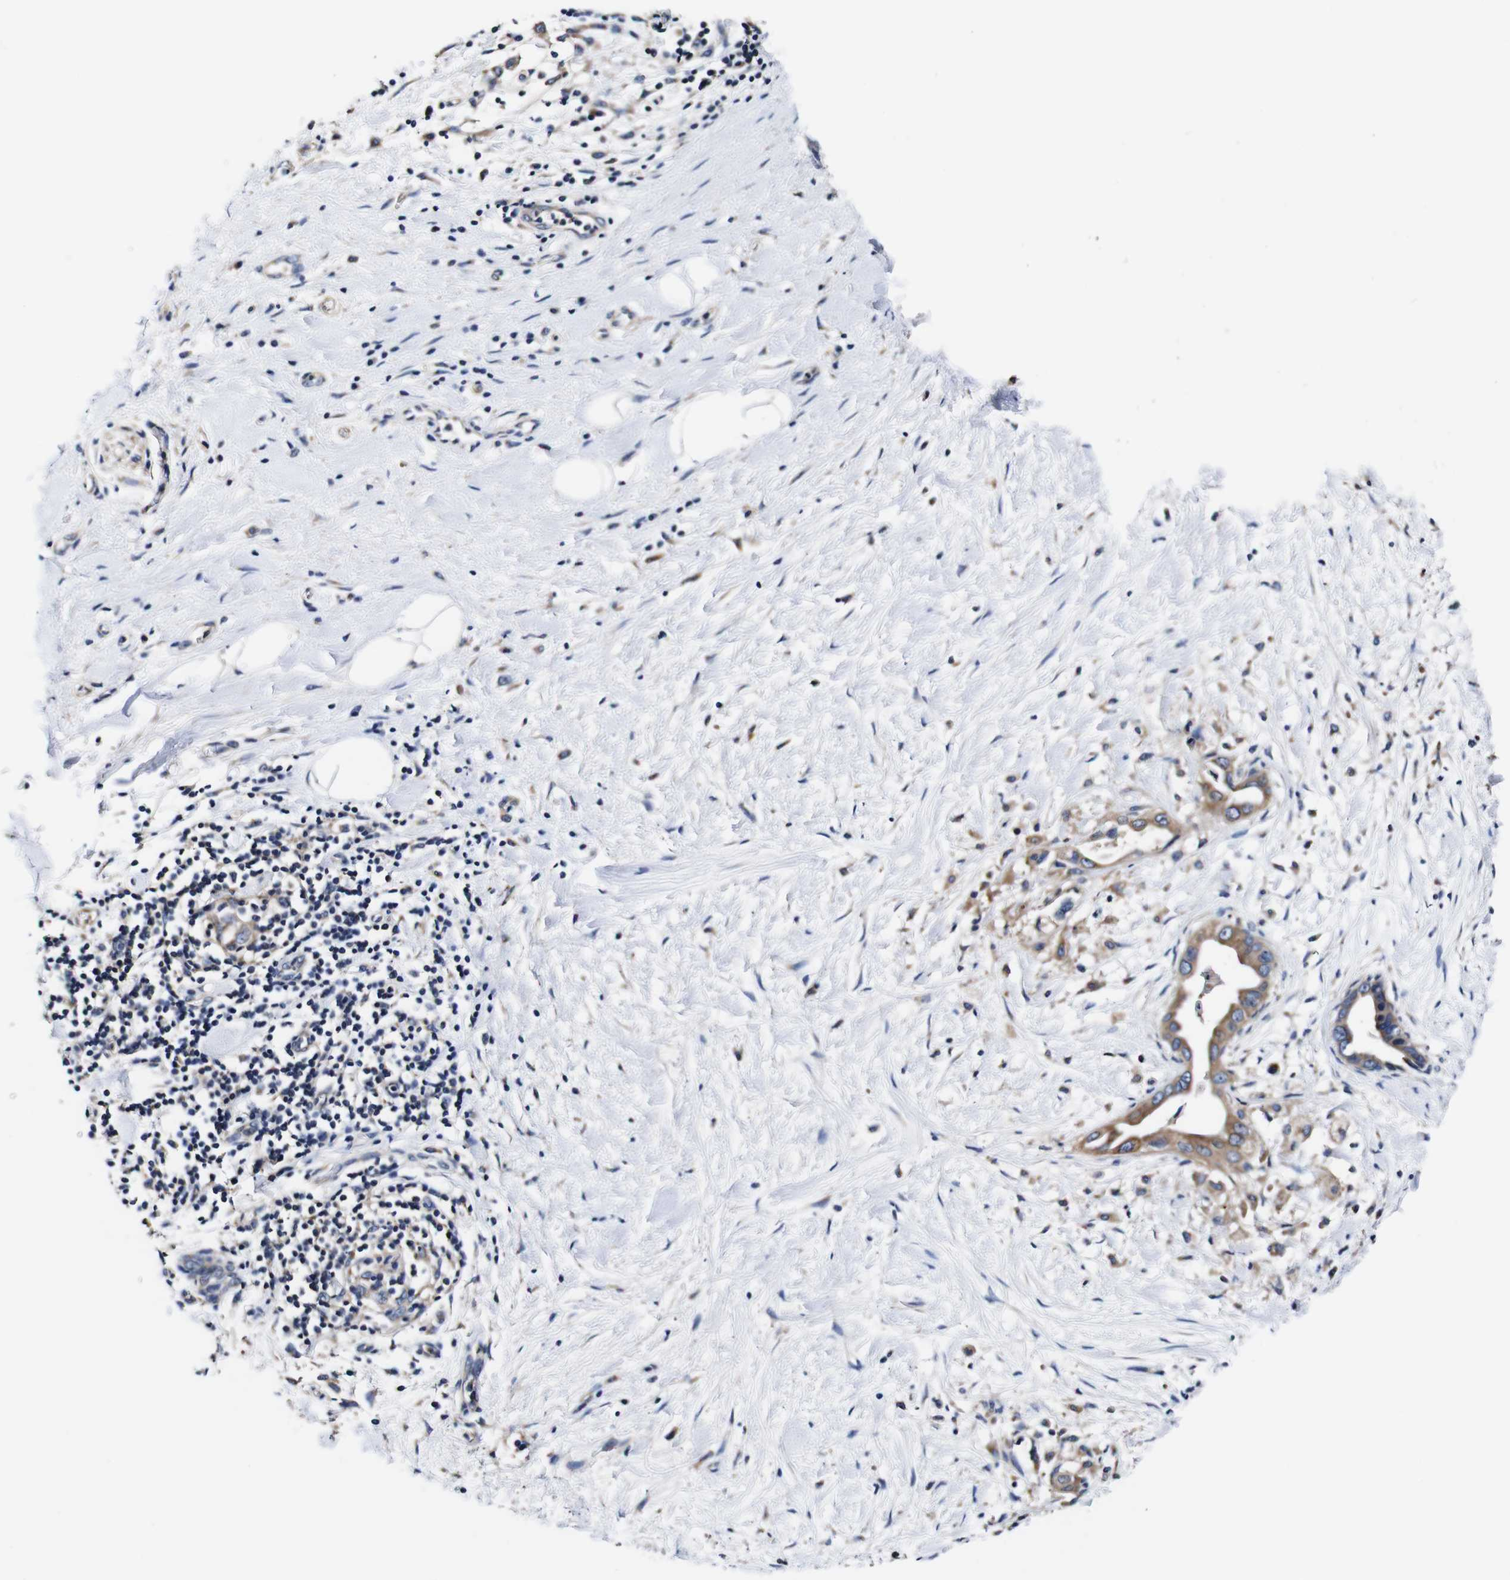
{"staining": {"intensity": "moderate", "quantity": ">75%", "location": "cytoplasmic/membranous"}, "tissue": "pancreatic cancer", "cell_type": "Tumor cells", "image_type": "cancer", "snomed": [{"axis": "morphology", "description": "Adenocarcinoma, NOS"}, {"axis": "topography", "description": "Pancreas"}], "caption": "Adenocarcinoma (pancreatic) tissue reveals moderate cytoplasmic/membranous positivity in about >75% of tumor cells, visualized by immunohistochemistry. The staining is performed using DAB brown chromogen to label protein expression. The nuclei are counter-stained blue using hematoxylin.", "gene": "PDCD6IP", "patient": {"sex": "male", "age": 55}}